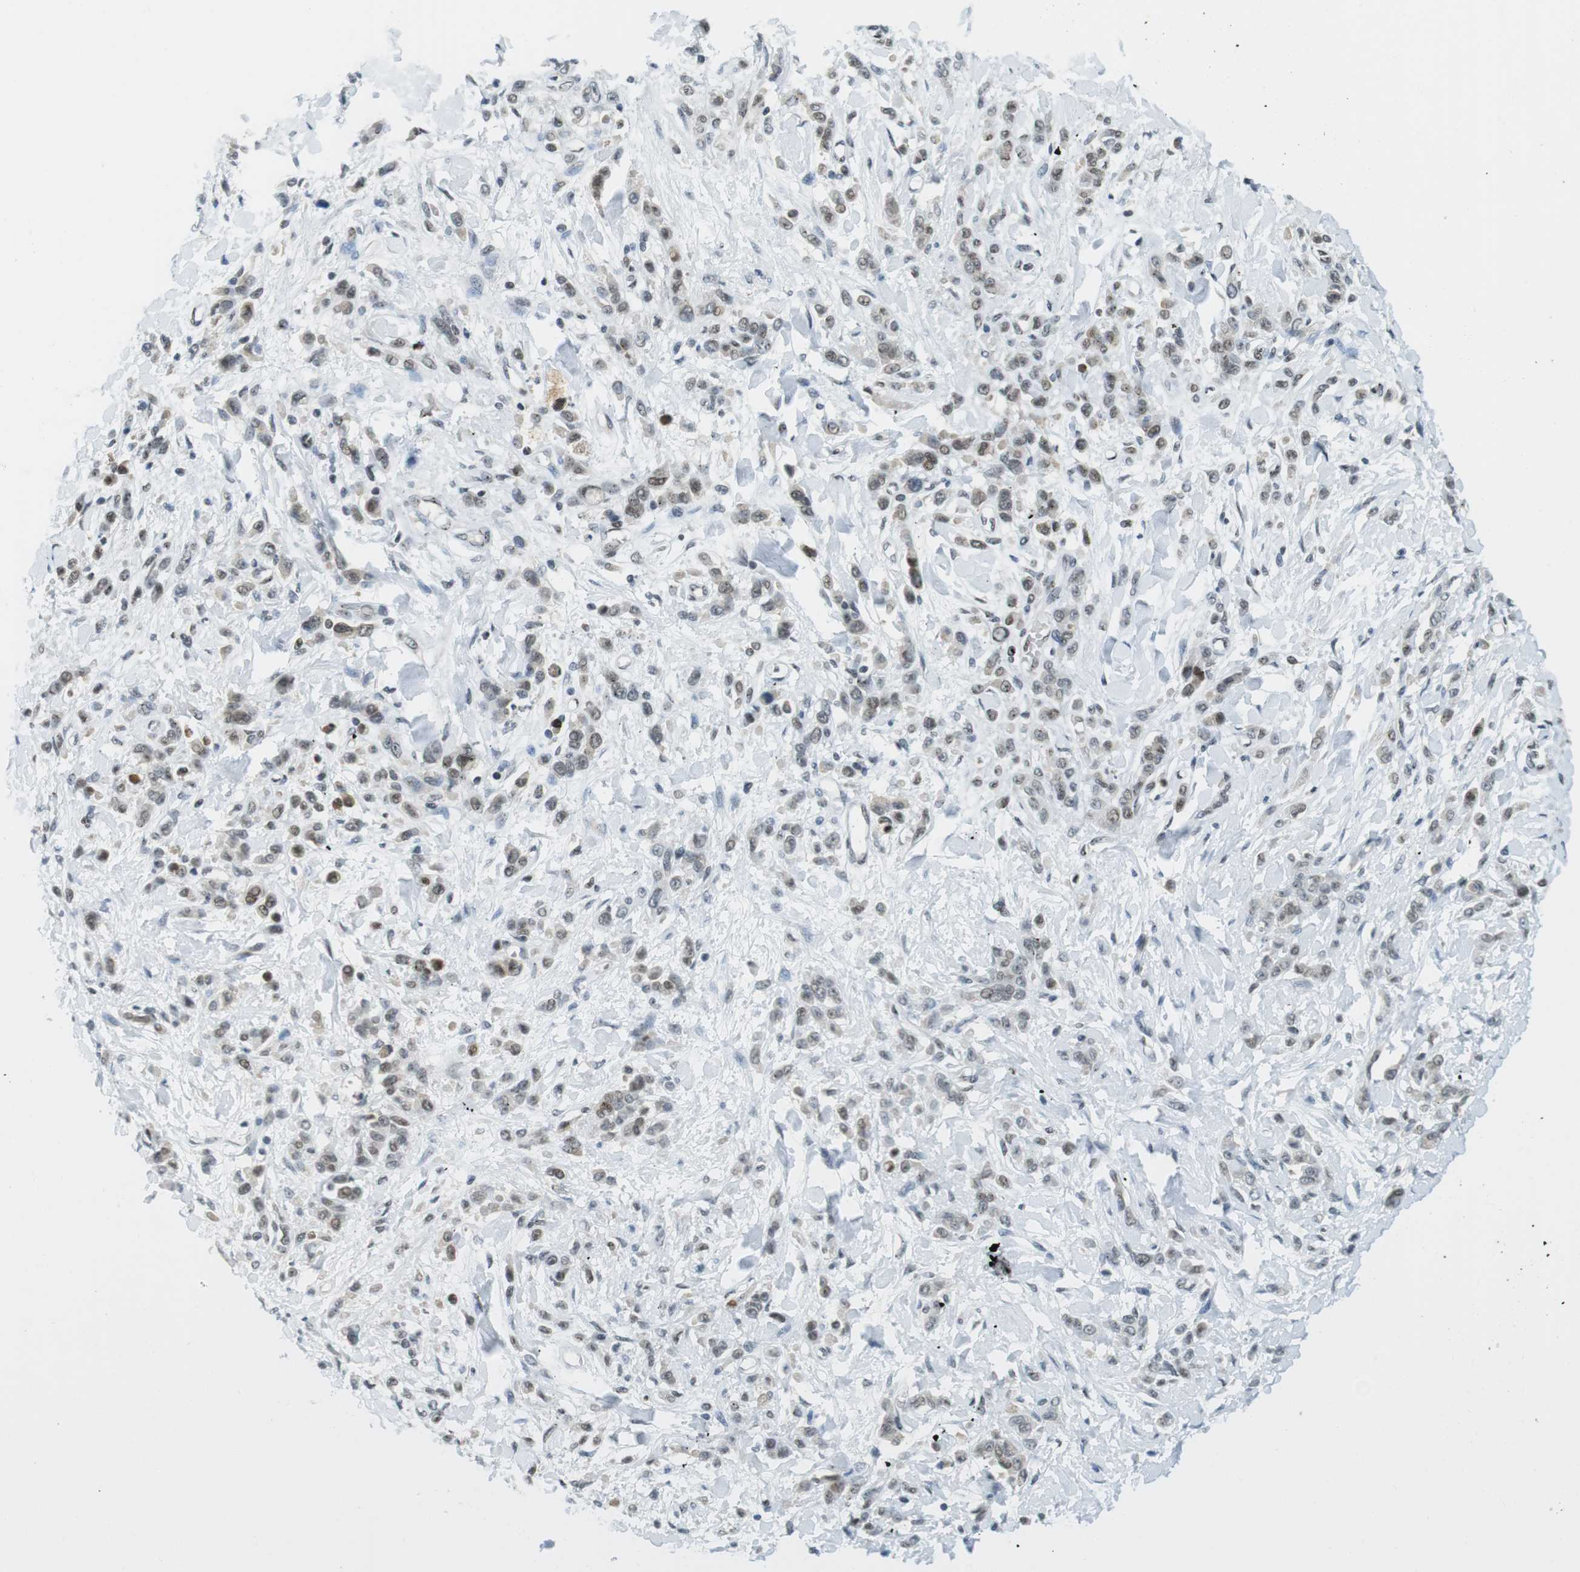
{"staining": {"intensity": "weak", "quantity": ">75%", "location": "nuclear"}, "tissue": "stomach cancer", "cell_type": "Tumor cells", "image_type": "cancer", "snomed": [{"axis": "morphology", "description": "Normal tissue, NOS"}, {"axis": "morphology", "description": "Adenocarcinoma, NOS"}, {"axis": "topography", "description": "Stomach"}], "caption": "Brown immunohistochemical staining in stomach cancer (adenocarcinoma) demonstrates weak nuclear expression in approximately >75% of tumor cells.", "gene": "UBB", "patient": {"sex": "male", "age": 82}}